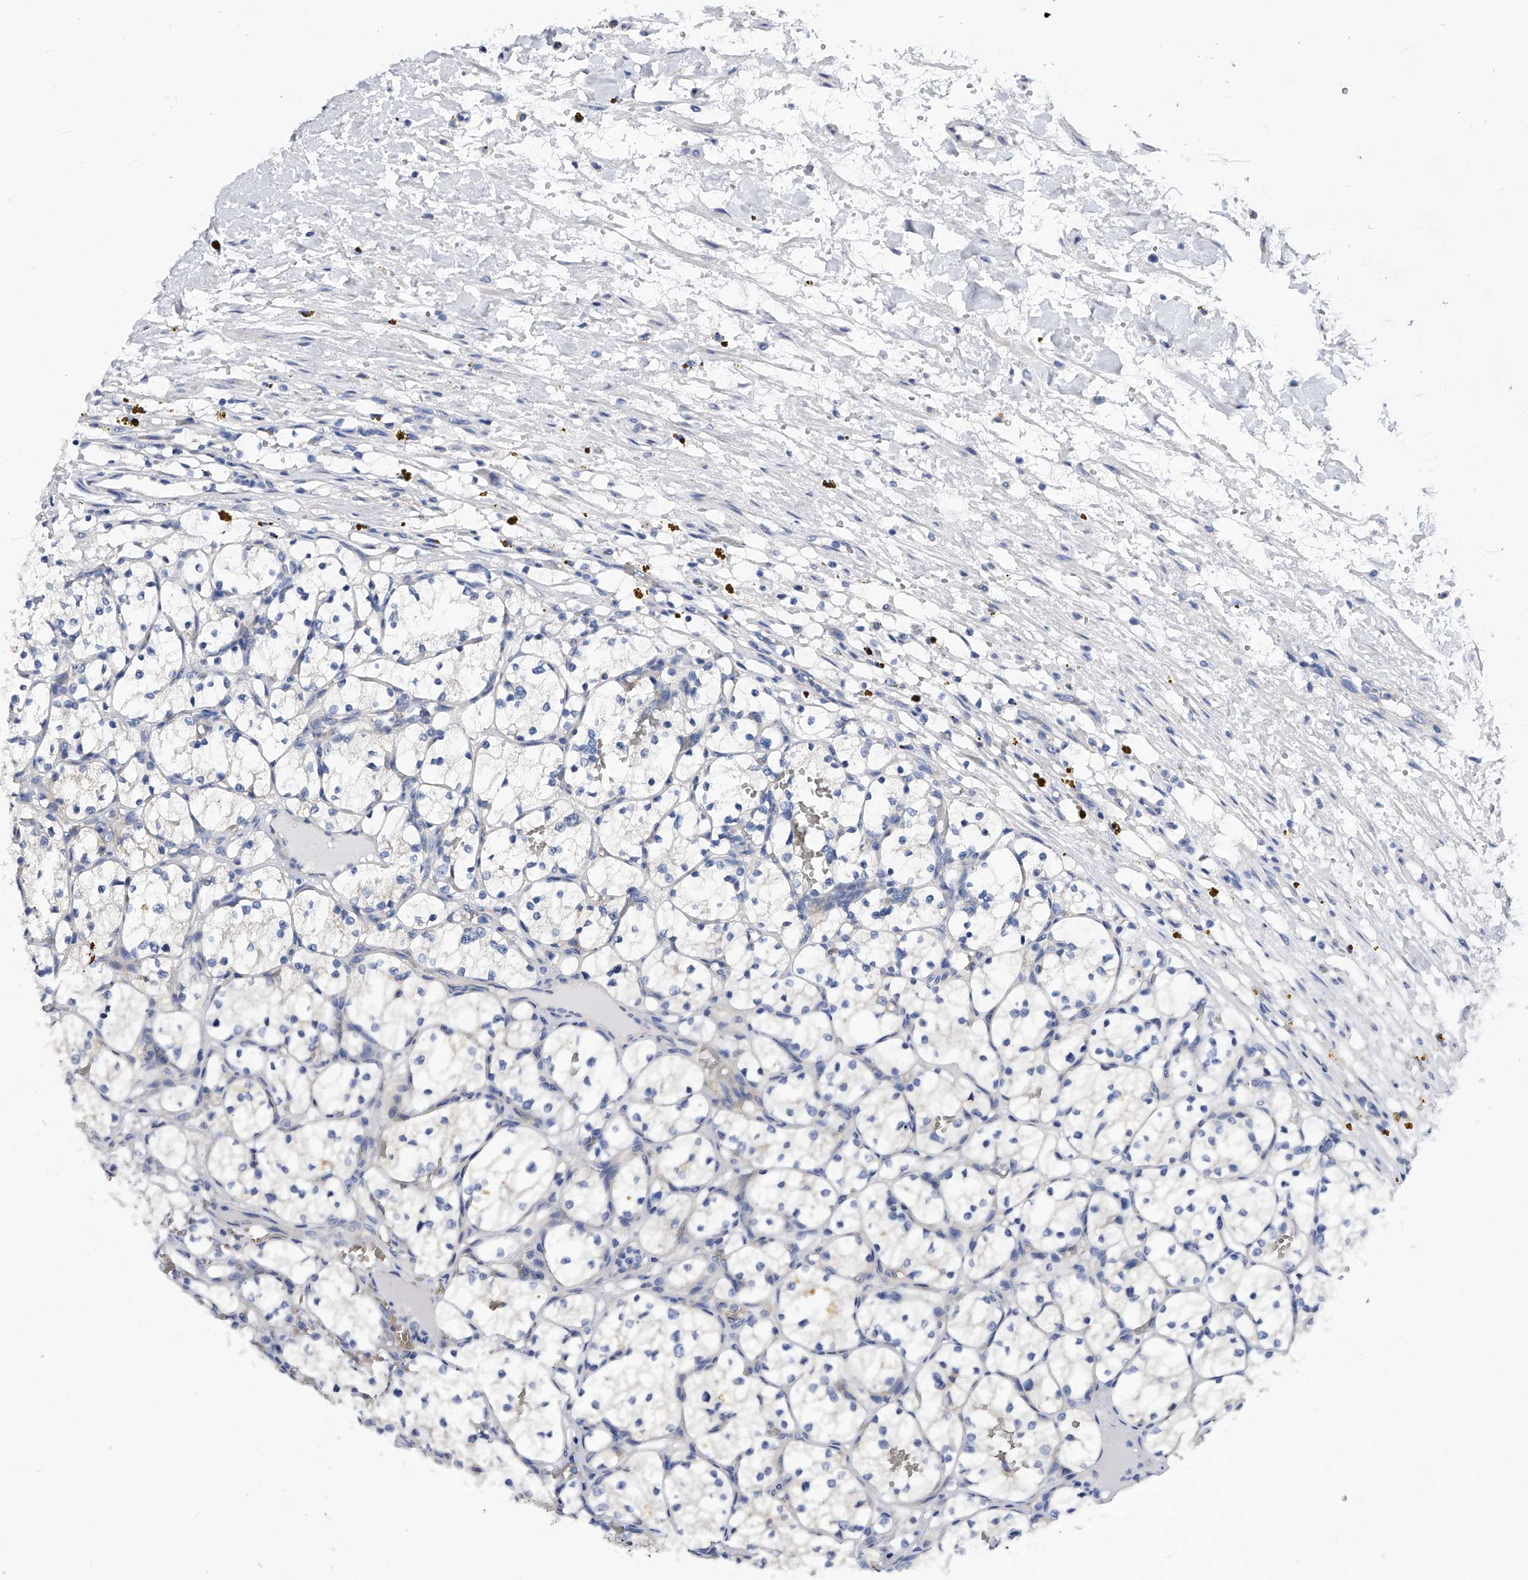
{"staining": {"intensity": "negative", "quantity": "none", "location": "none"}, "tissue": "renal cancer", "cell_type": "Tumor cells", "image_type": "cancer", "snomed": [{"axis": "morphology", "description": "Adenocarcinoma, NOS"}, {"axis": "topography", "description": "Kidney"}], "caption": "Tumor cells are negative for brown protein staining in adenocarcinoma (renal). (Immunohistochemistry, brightfield microscopy, high magnification).", "gene": "PPP5C", "patient": {"sex": "female", "age": 69}}